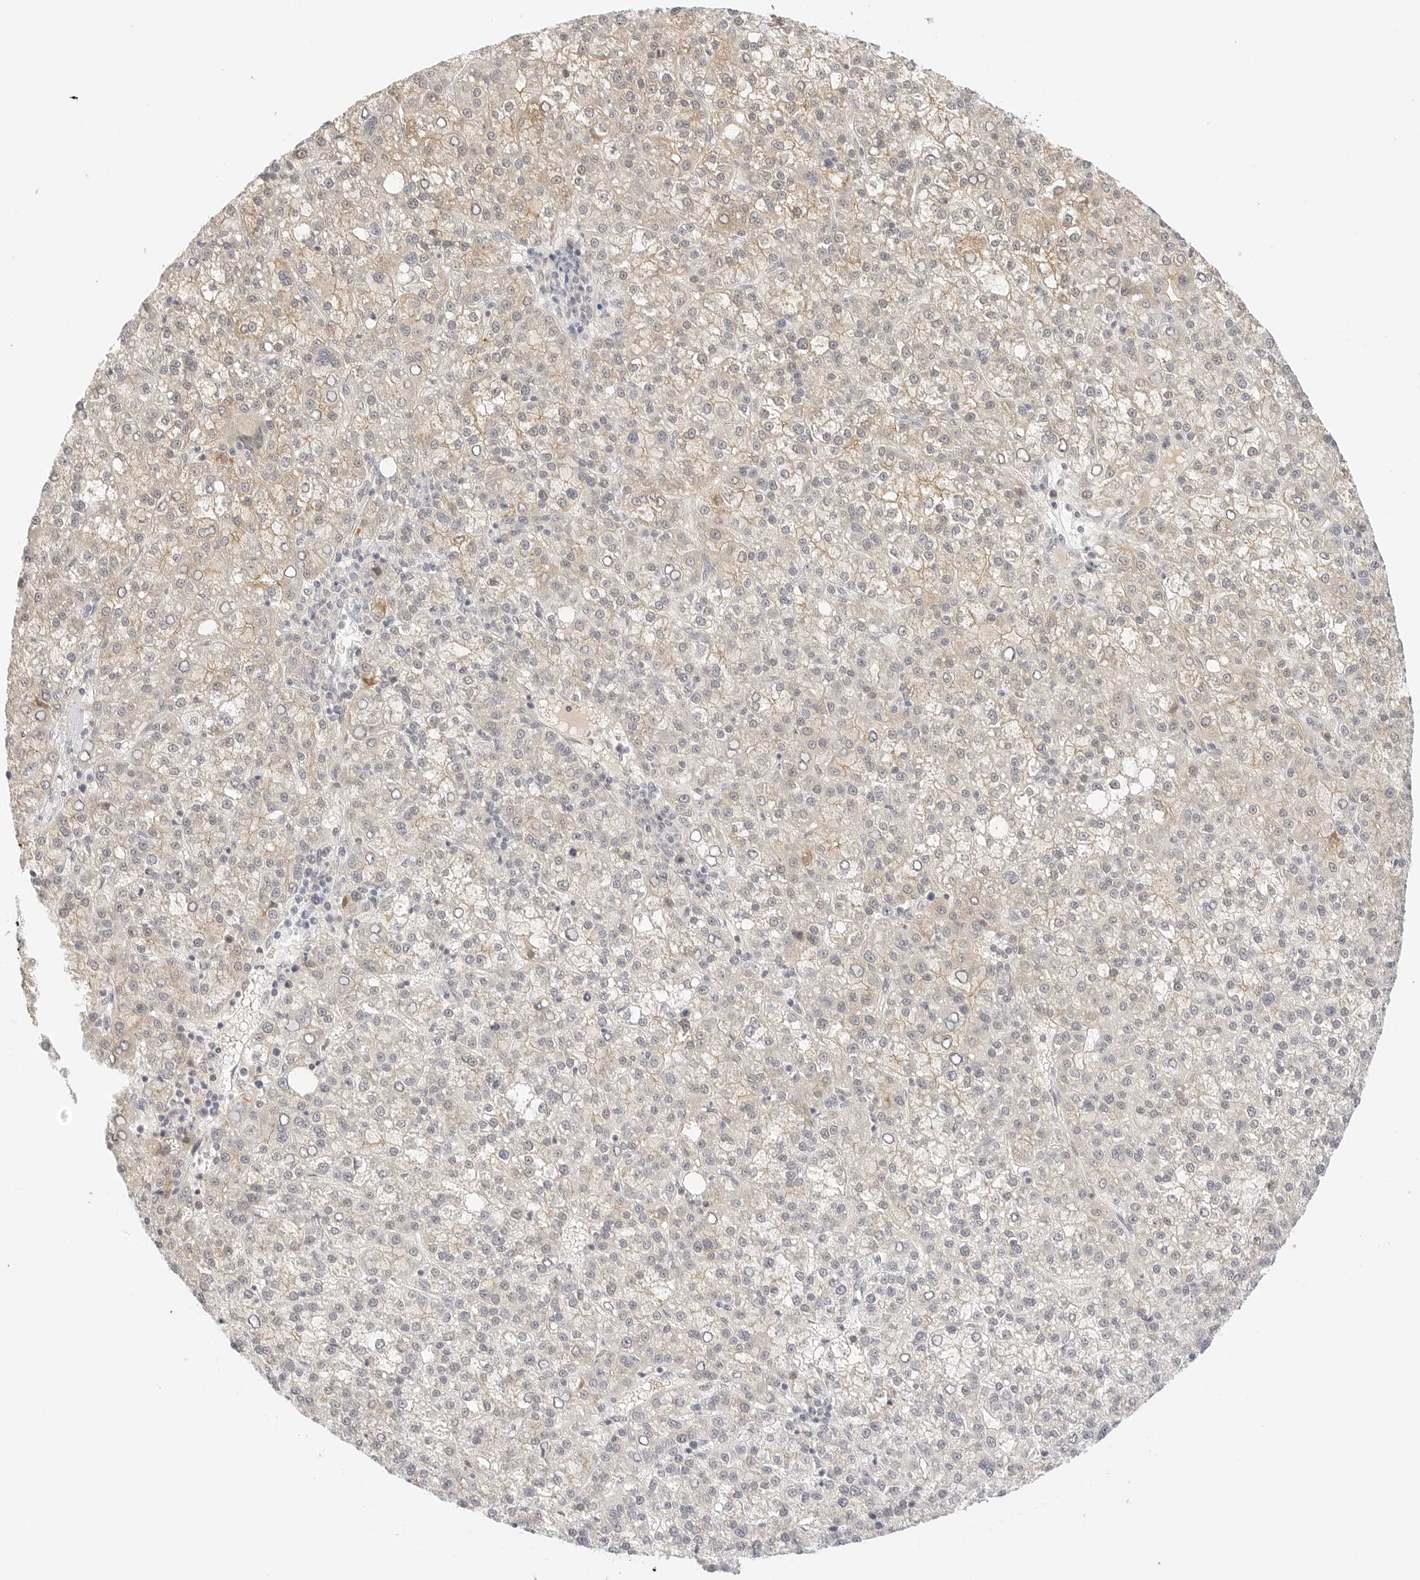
{"staining": {"intensity": "weak", "quantity": ">75%", "location": "cytoplasmic/membranous"}, "tissue": "liver cancer", "cell_type": "Tumor cells", "image_type": "cancer", "snomed": [{"axis": "morphology", "description": "Carcinoma, Hepatocellular, NOS"}, {"axis": "topography", "description": "Liver"}], "caption": "This image demonstrates liver hepatocellular carcinoma stained with IHC to label a protein in brown. The cytoplasmic/membranous of tumor cells show weak positivity for the protein. Nuclei are counter-stained blue.", "gene": "XKR4", "patient": {"sex": "female", "age": 58}}